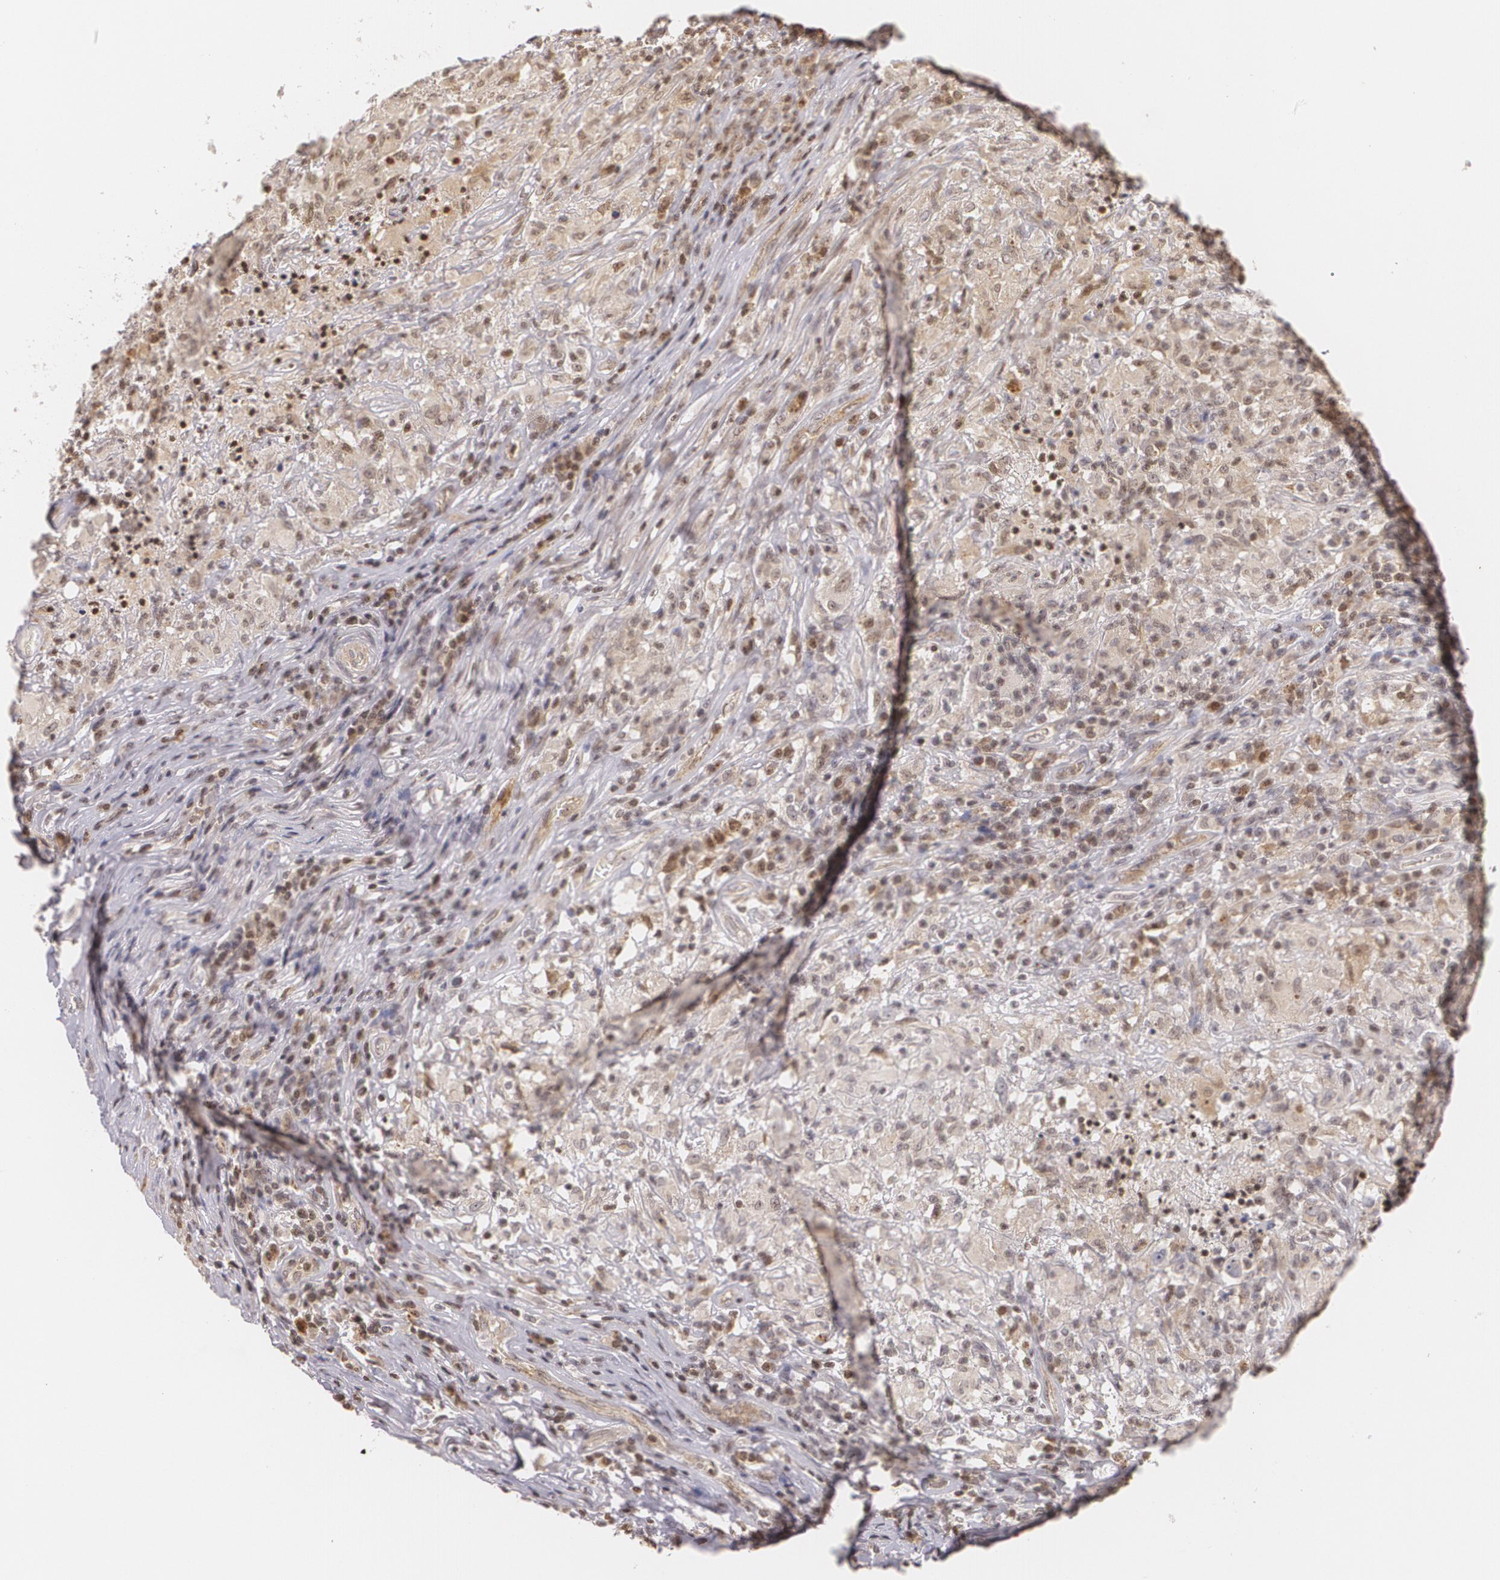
{"staining": {"intensity": "weak", "quantity": ">75%", "location": "cytoplasmic/membranous"}, "tissue": "testis cancer", "cell_type": "Tumor cells", "image_type": "cancer", "snomed": [{"axis": "morphology", "description": "Seminoma, NOS"}, {"axis": "topography", "description": "Testis"}], "caption": "This is a micrograph of immunohistochemistry (IHC) staining of testis cancer, which shows weak expression in the cytoplasmic/membranous of tumor cells.", "gene": "VAV3", "patient": {"sex": "male", "age": 34}}